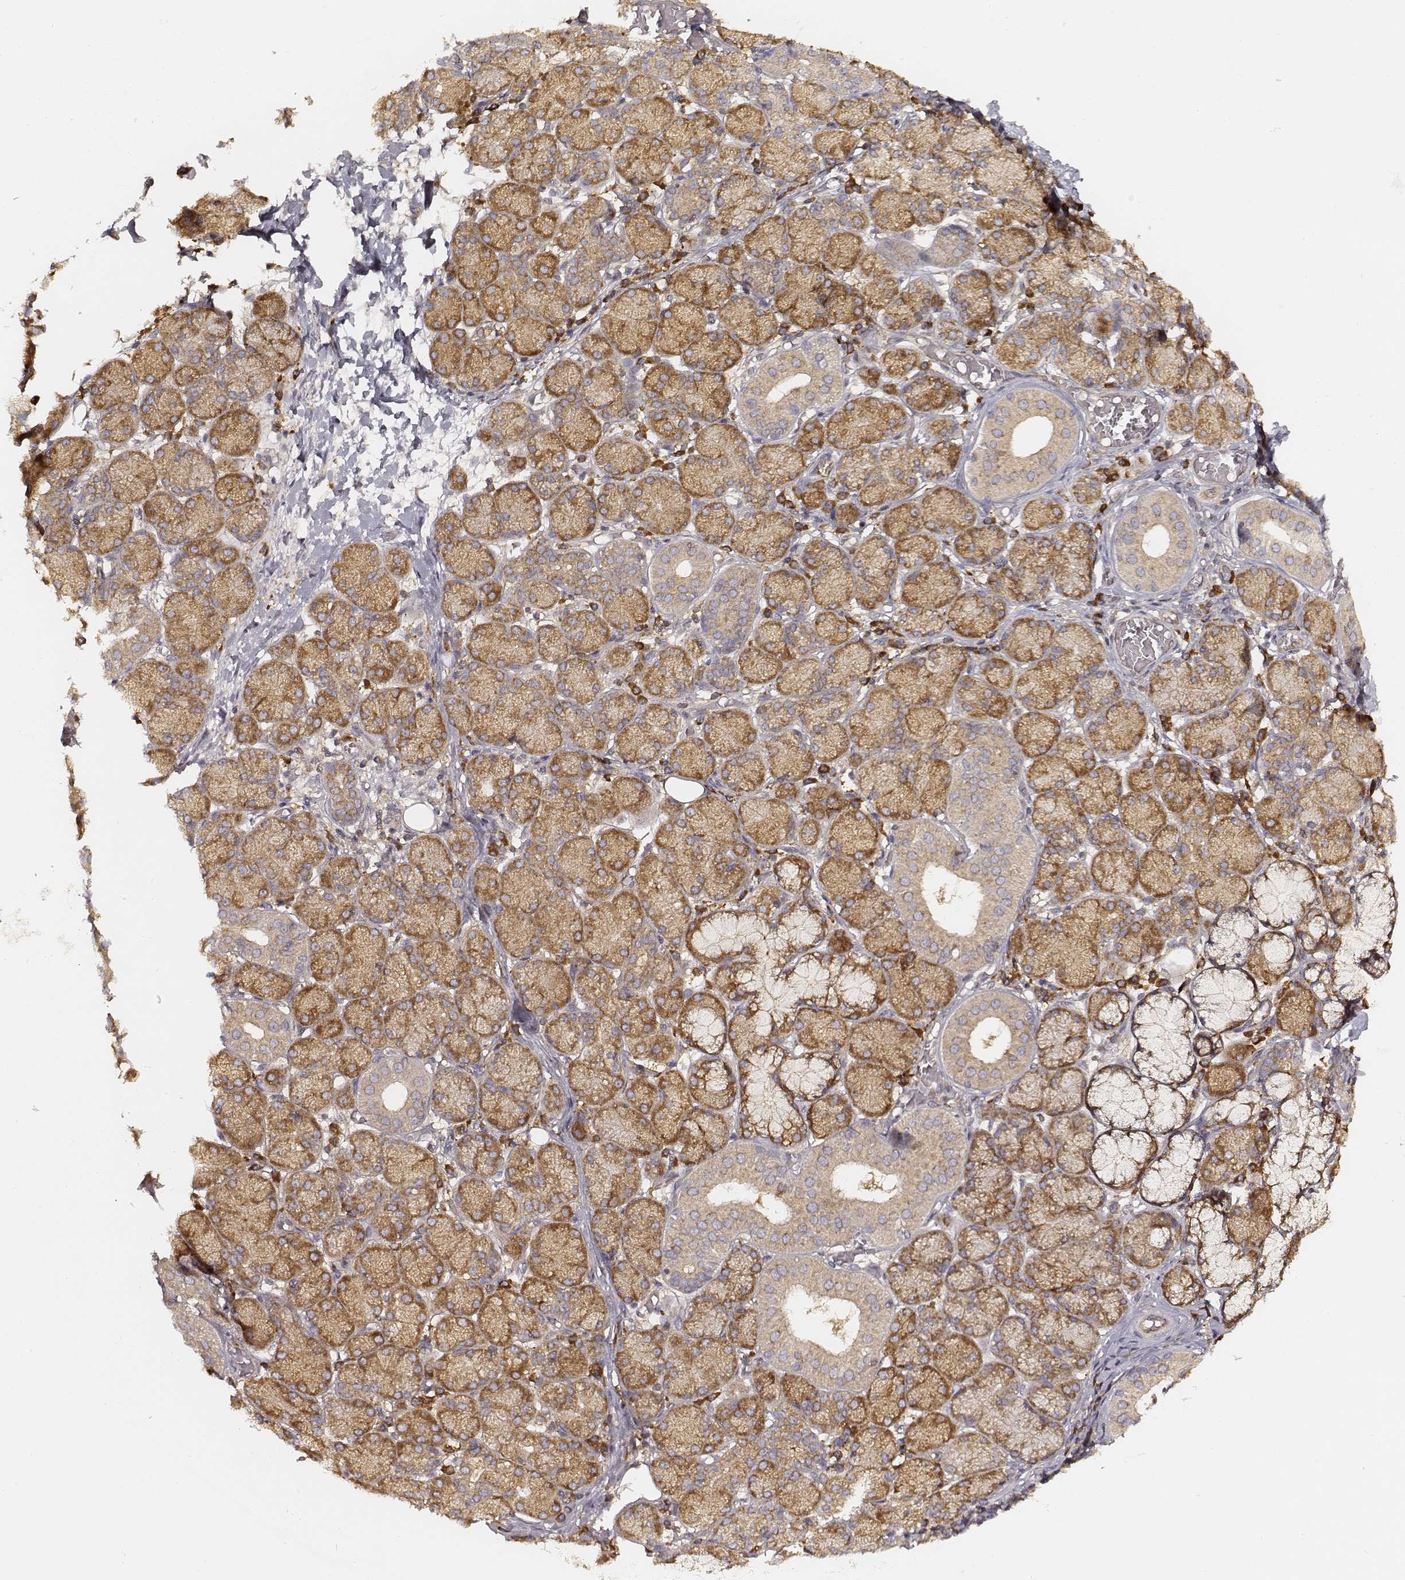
{"staining": {"intensity": "strong", "quantity": ">75%", "location": "cytoplasmic/membranous"}, "tissue": "salivary gland", "cell_type": "Glandular cells", "image_type": "normal", "snomed": [{"axis": "morphology", "description": "Normal tissue, NOS"}, {"axis": "topography", "description": "Salivary gland"}, {"axis": "topography", "description": "Peripheral nerve tissue"}], "caption": "The immunohistochemical stain highlights strong cytoplasmic/membranous positivity in glandular cells of unremarkable salivary gland.", "gene": "CARS1", "patient": {"sex": "female", "age": 24}}